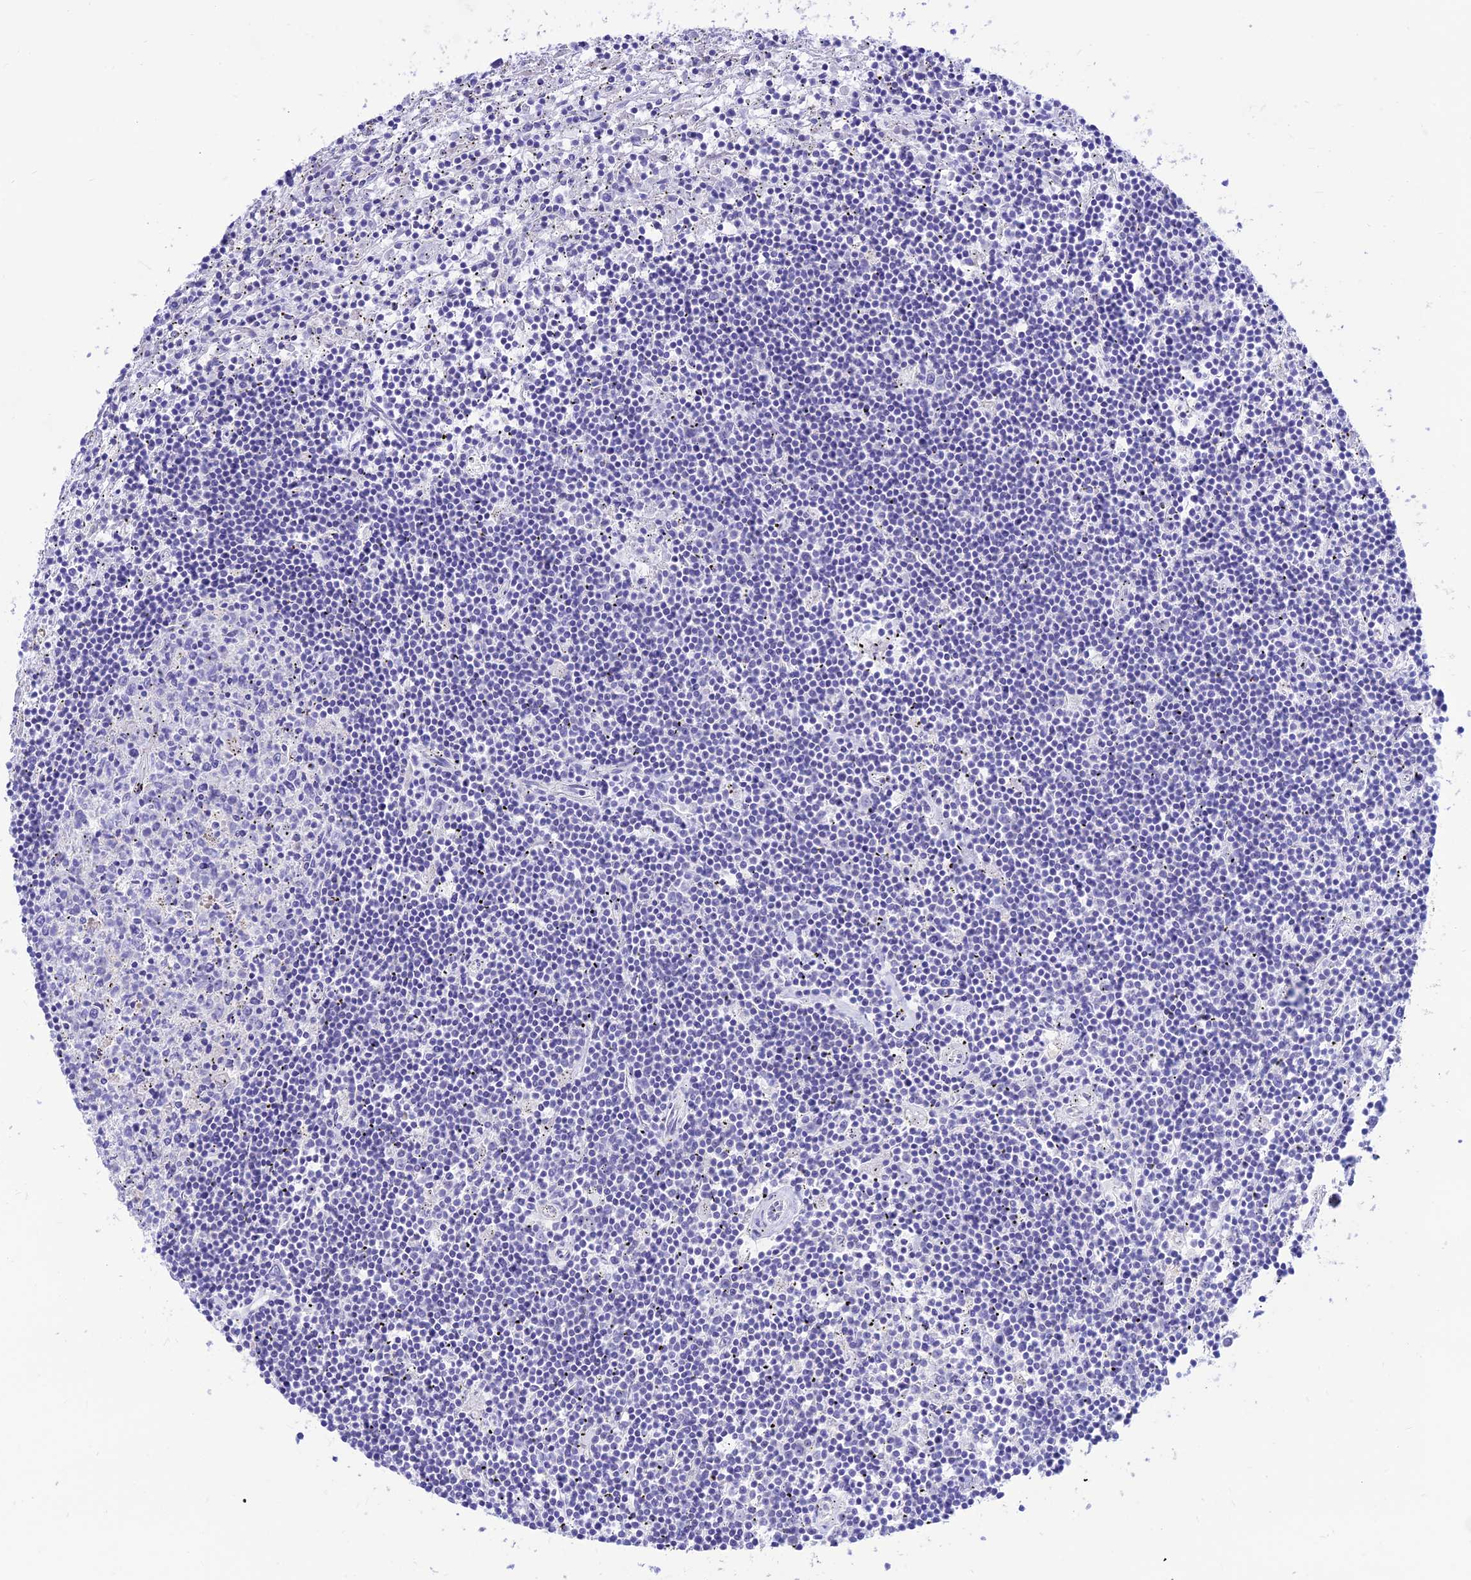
{"staining": {"intensity": "negative", "quantity": "none", "location": "none"}, "tissue": "lymphoma", "cell_type": "Tumor cells", "image_type": "cancer", "snomed": [{"axis": "morphology", "description": "Malignant lymphoma, non-Hodgkin's type, Low grade"}, {"axis": "topography", "description": "Spleen"}], "caption": "Immunohistochemical staining of low-grade malignant lymphoma, non-Hodgkin's type reveals no significant staining in tumor cells. (DAB (3,3'-diaminobenzidine) IHC visualized using brightfield microscopy, high magnification).", "gene": "FAM186B", "patient": {"sex": "male", "age": 76}}